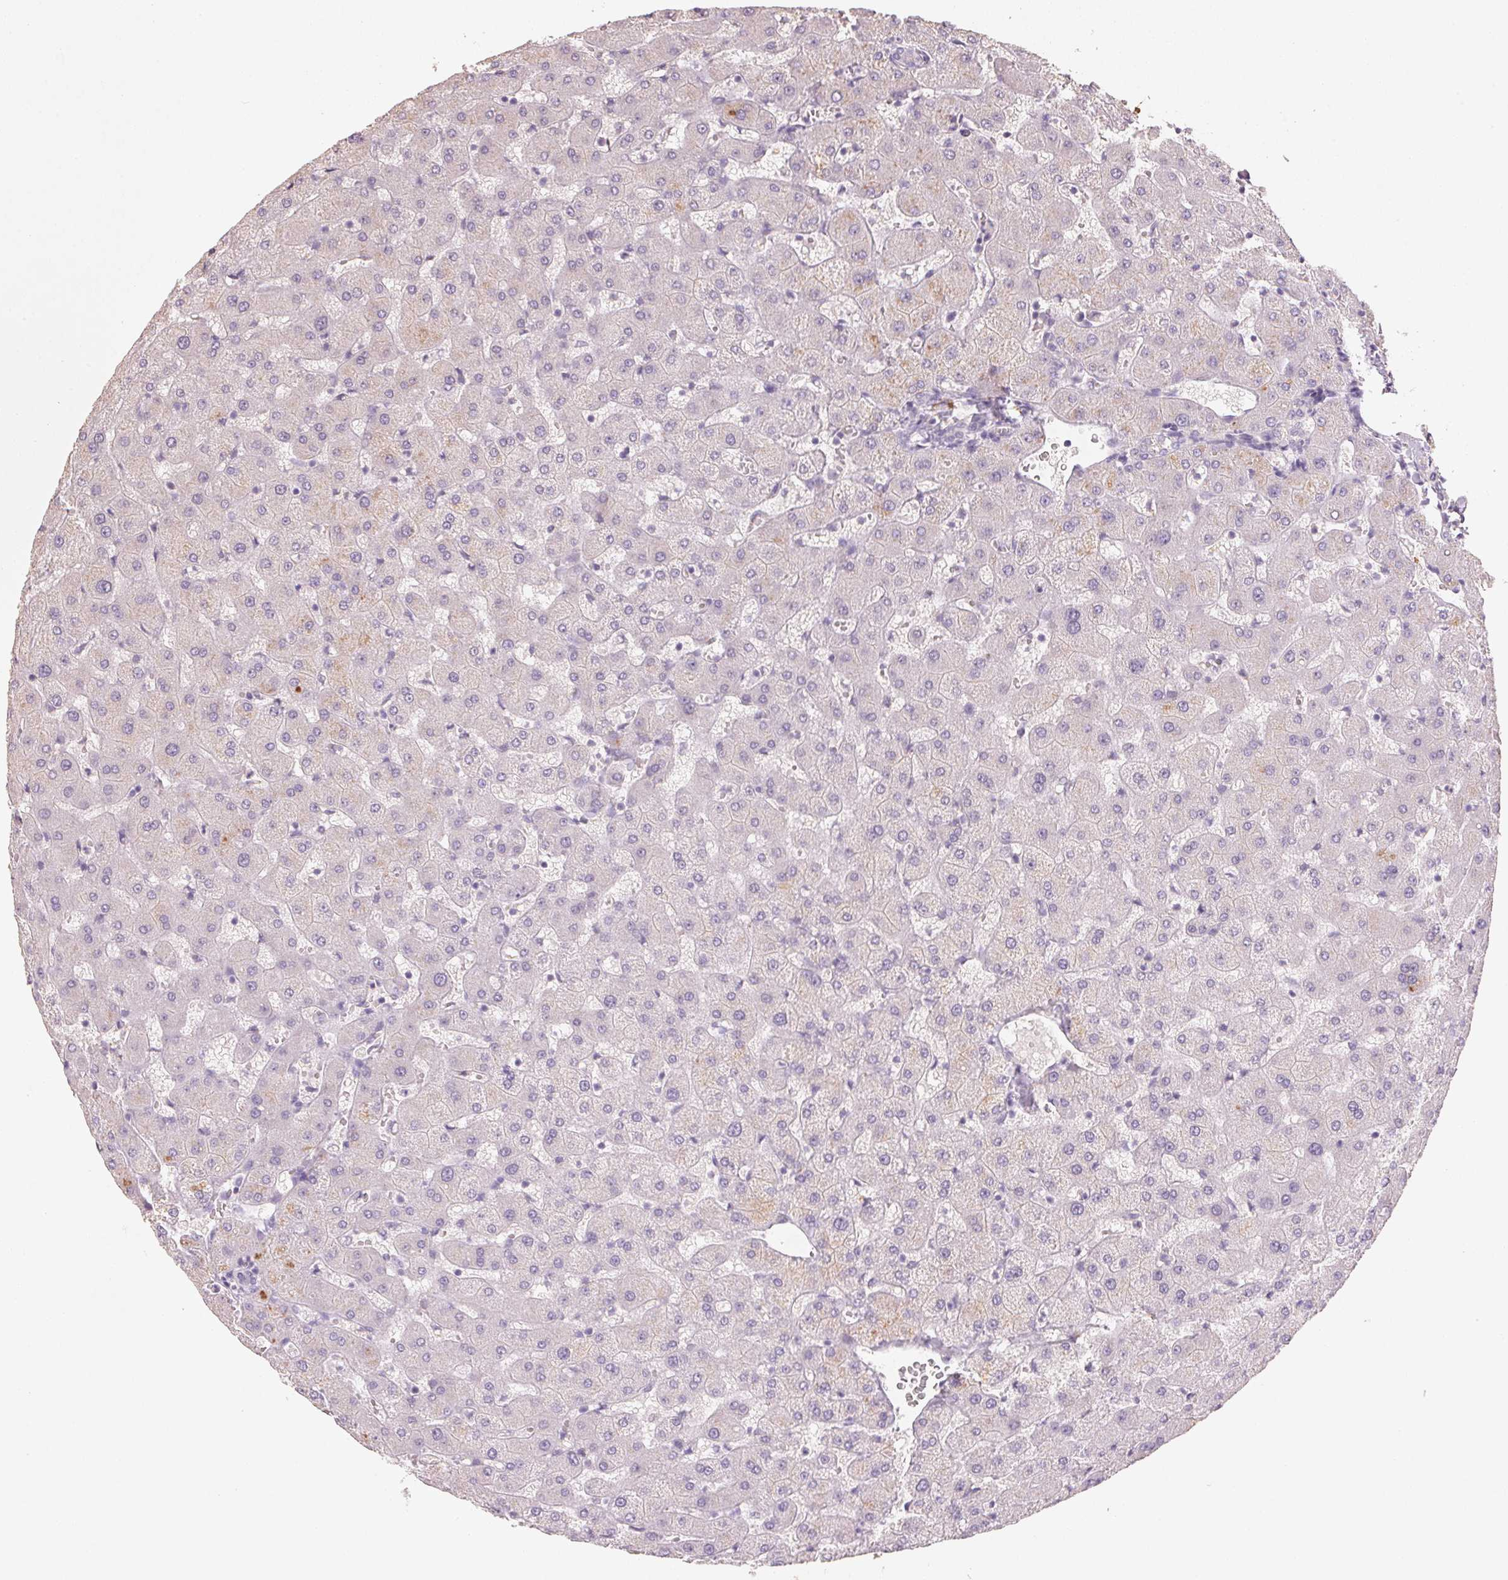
{"staining": {"intensity": "negative", "quantity": "none", "location": "none"}, "tissue": "liver", "cell_type": "Cholangiocytes", "image_type": "normal", "snomed": [{"axis": "morphology", "description": "Normal tissue, NOS"}, {"axis": "topography", "description": "Liver"}], "caption": "Benign liver was stained to show a protein in brown. There is no significant expression in cholangiocytes.", "gene": "CXCL5", "patient": {"sex": "female", "age": 63}}